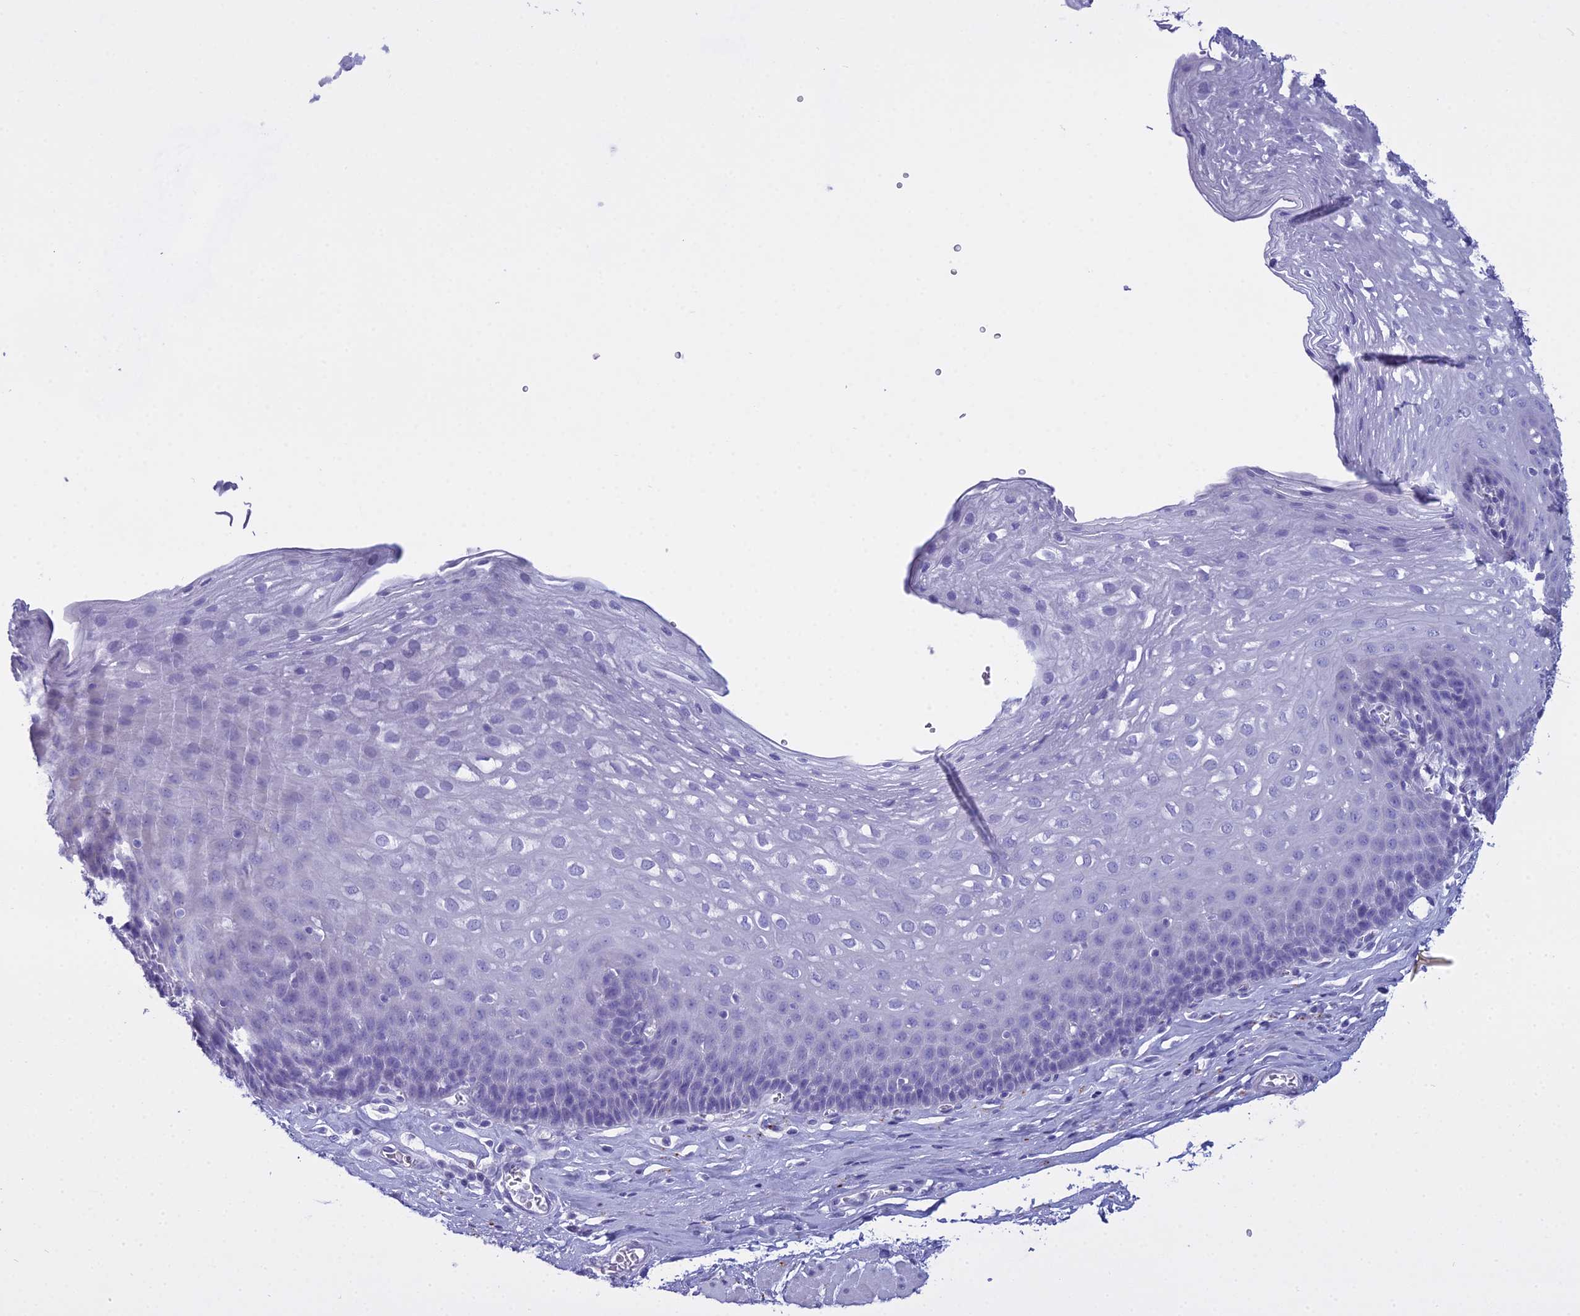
{"staining": {"intensity": "negative", "quantity": "none", "location": "none"}, "tissue": "esophagus", "cell_type": "Squamous epithelial cells", "image_type": "normal", "snomed": [{"axis": "morphology", "description": "Normal tissue, NOS"}, {"axis": "topography", "description": "Esophagus"}], "caption": "Immunohistochemistry of normal esophagus reveals no expression in squamous epithelial cells. (Brightfield microscopy of DAB immunohistochemistry (IHC) at high magnification).", "gene": "MAP6", "patient": {"sex": "female", "age": 66}}